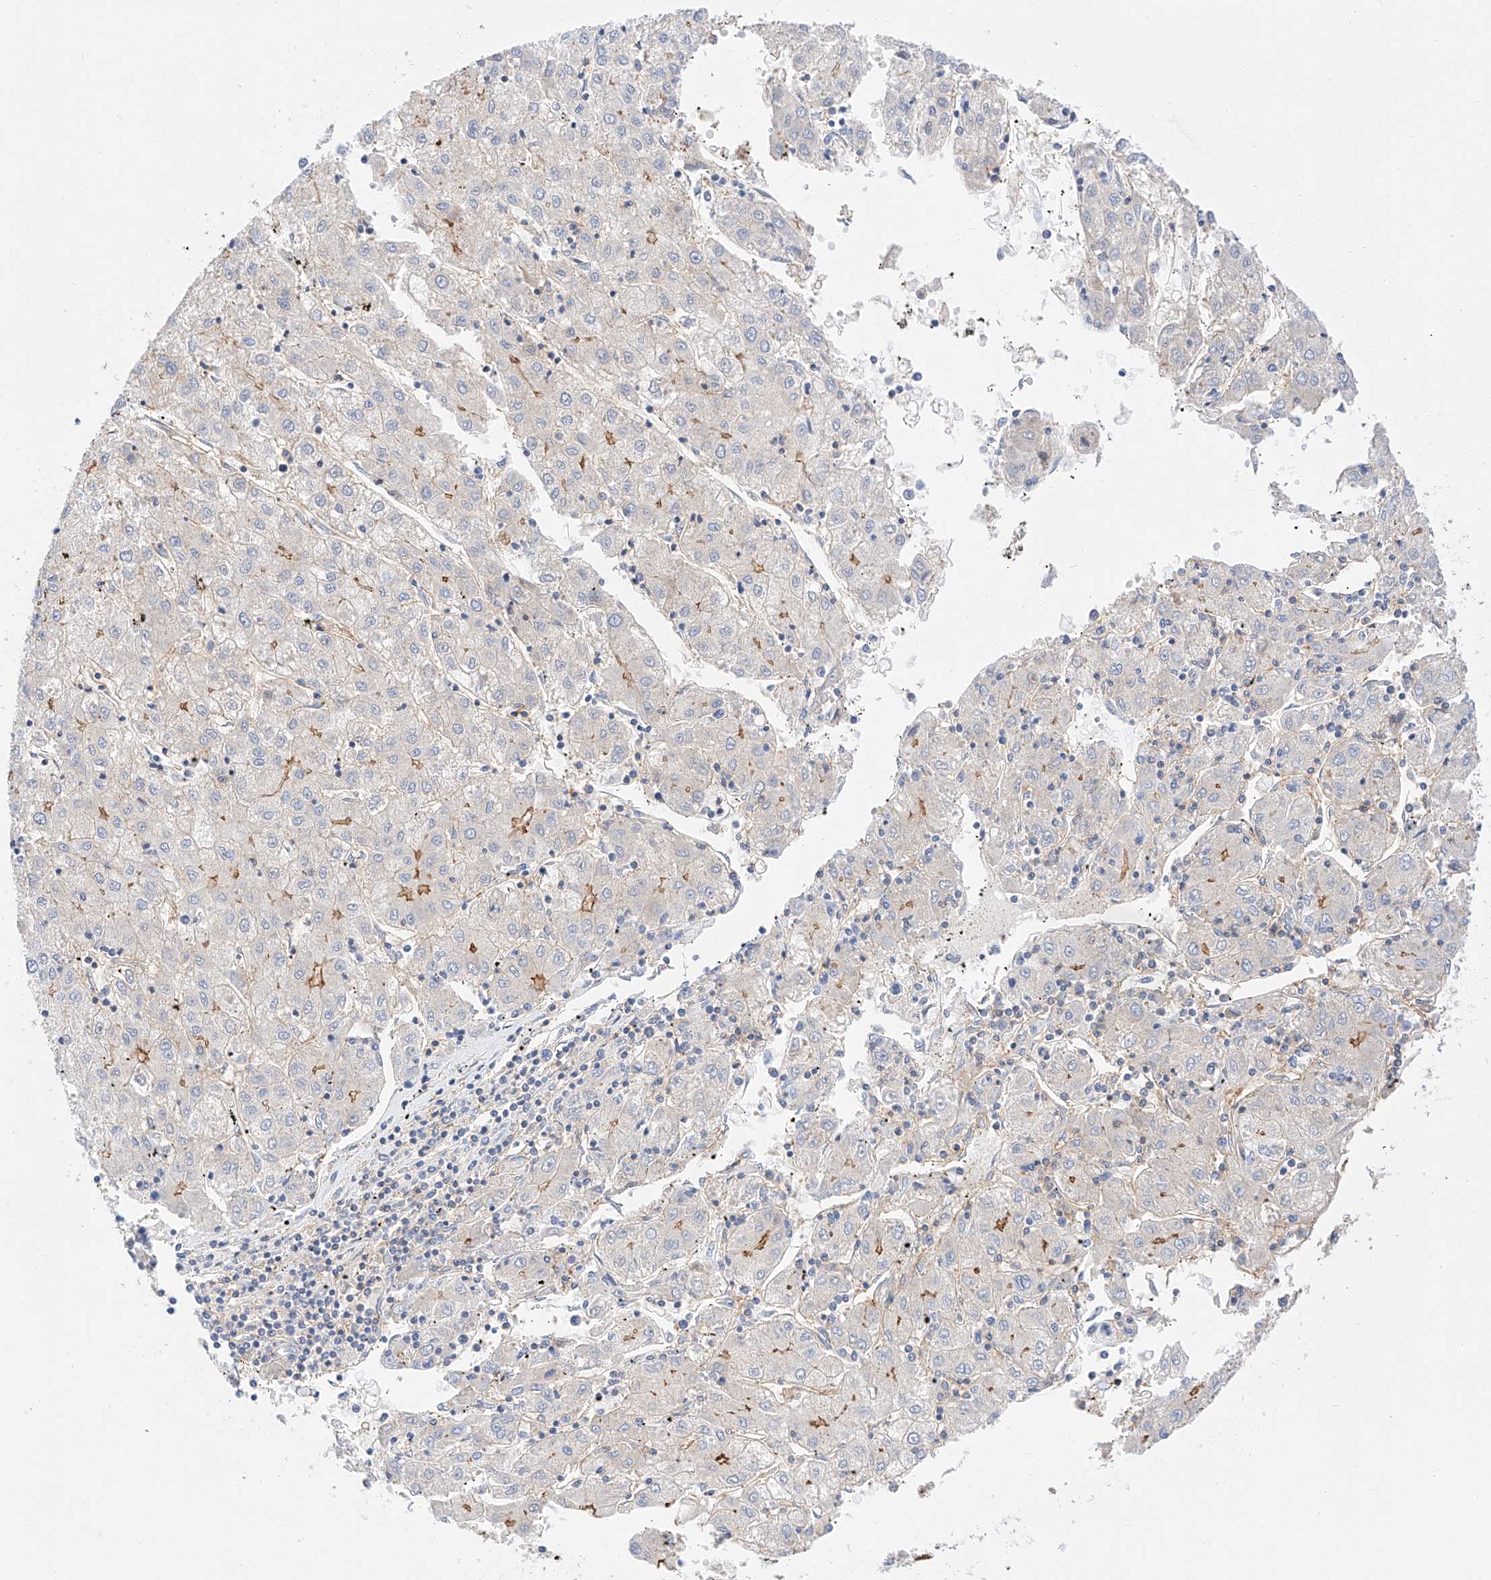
{"staining": {"intensity": "weak", "quantity": "<25%", "location": "cytoplasmic/membranous"}, "tissue": "liver cancer", "cell_type": "Tumor cells", "image_type": "cancer", "snomed": [{"axis": "morphology", "description": "Carcinoma, Hepatocellular, NOS"}, {"axis": "topography", "description": "Liver"}], "caption": "High magnification brightfield microscopy of liver cancer stained with DAB (brown) and counterstained with hematoxylin (blue): tumor cells show no significant staining. (DAB (3,3'-diaminobenzidine) immunohistochemistry (IHC) with hematoxylin counter stain).", "gene": "HAUS4", "patient": {"sex": "male", "age": 72}}